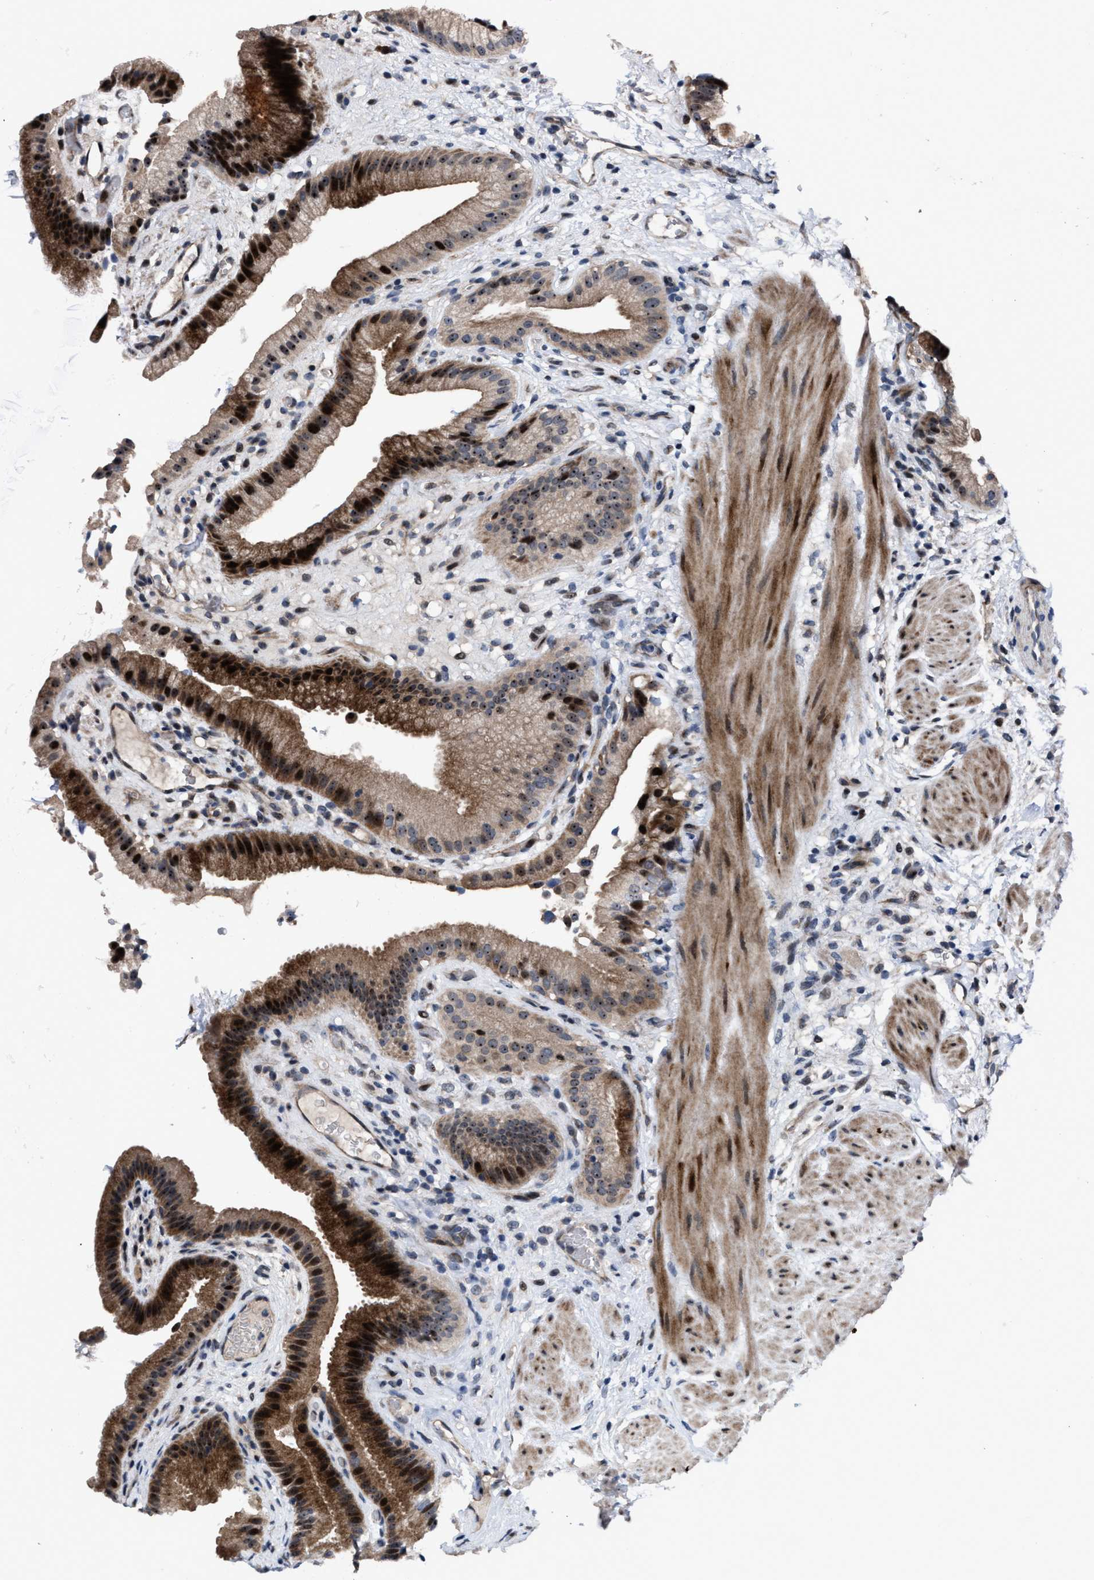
{"staining": {"intensity": "moderate", "quantity": ">75%", "location": "cytoplasmic/membranous,nuclear"}, "tissue": "gallbladder", "cell_type": "Glandular cells", "image_type": "normal", "snomed": [{"axis": "morphology", "description": "Normal tissue, NOS"}, {"axis": "topography", "description": "Gallbladder"}], "caption": "A medium amount of moderate cytoplasmic/membranous,nuclear staining is identified in approximately >75% of glandular cells in normal gallbladder.", "gene": "HAUS6", "patient": {"sex": "male", "age": 49}}